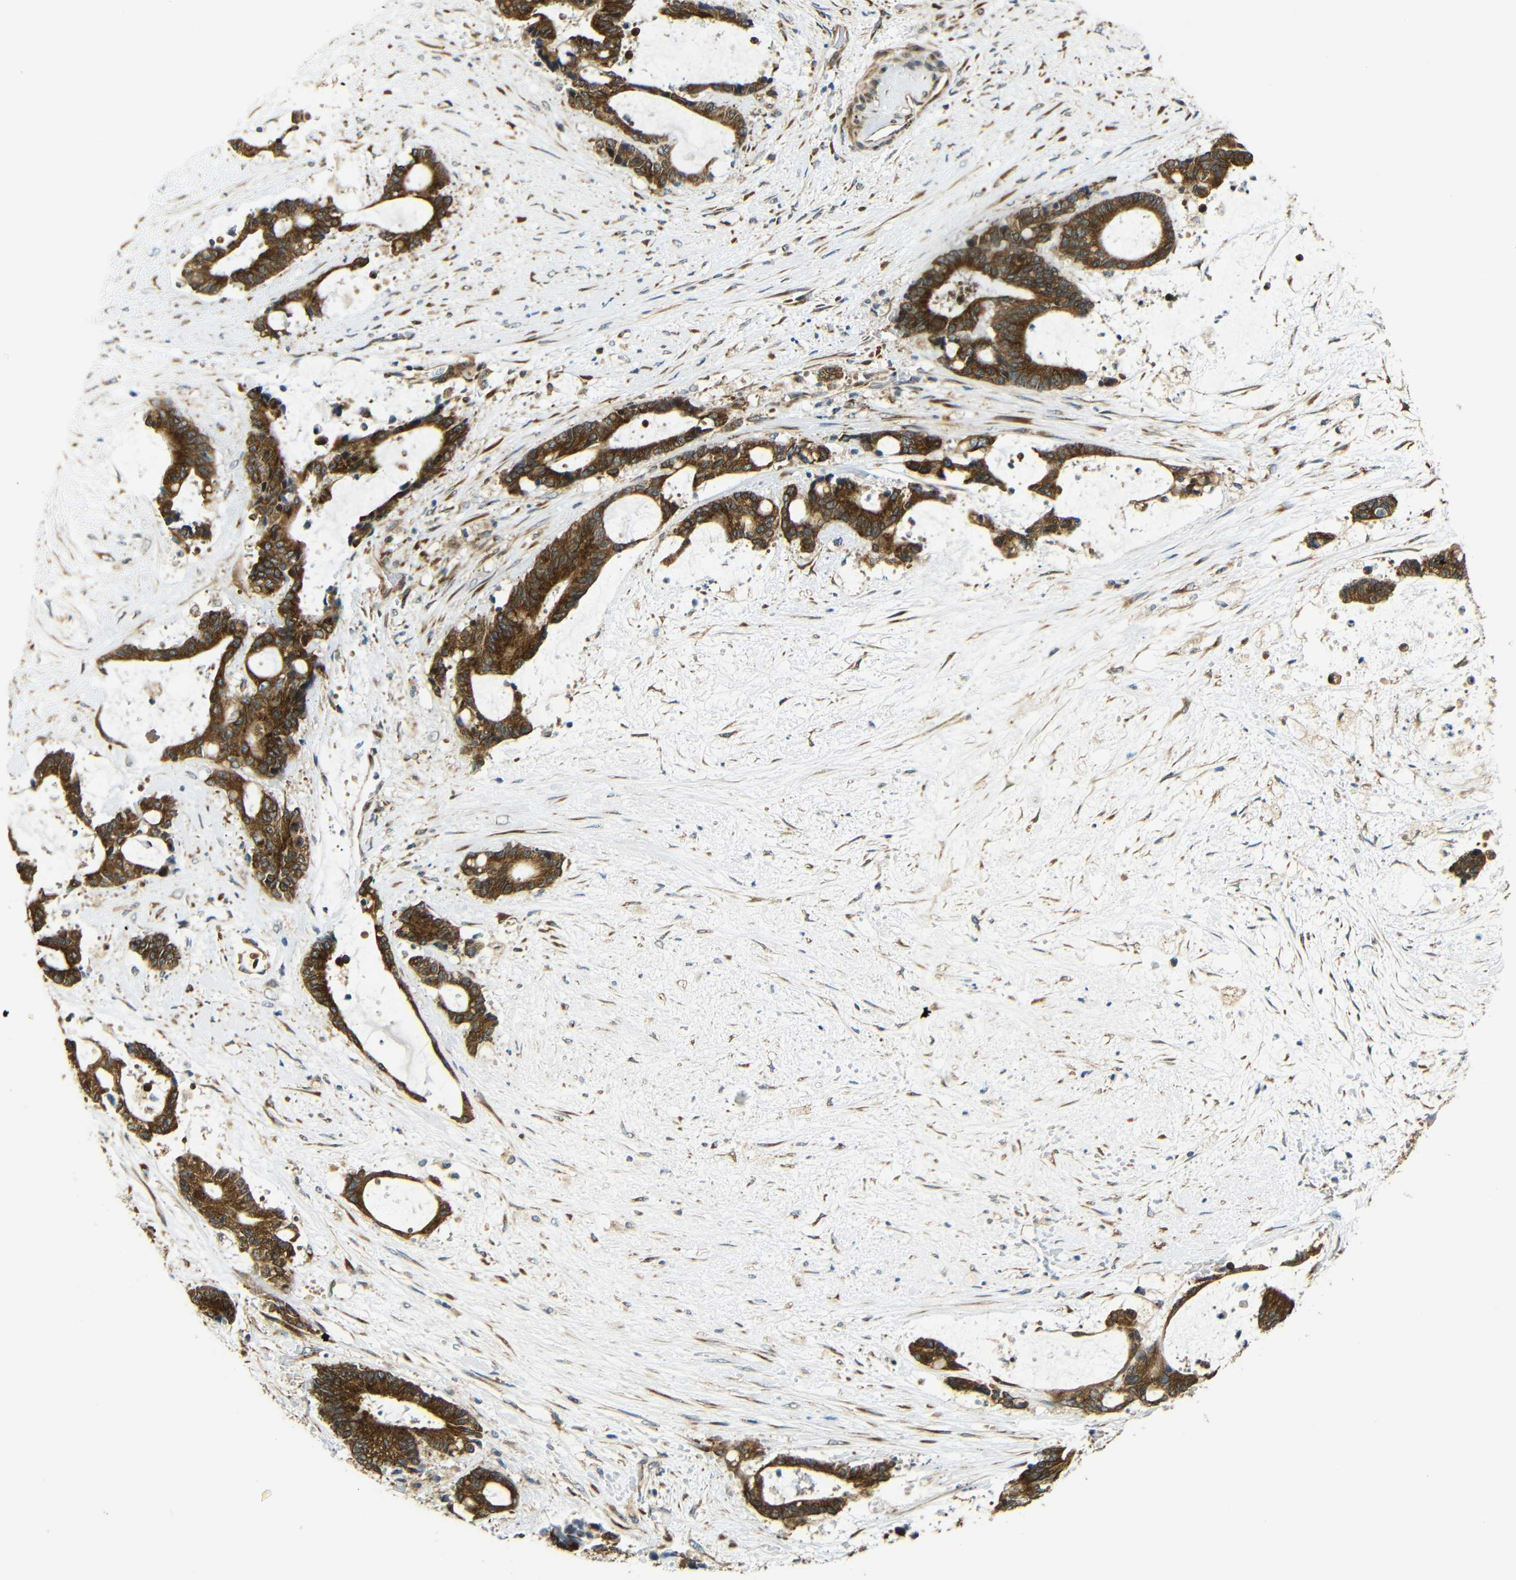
{"staining": {"intensity": "strong", "quantity": ">75%", "location": "cytoplasmic/membranous"}, "tissue": "liver cancer", "cell_type": "Tumor cells", "image_type": "cancer", "snomed": [{"axis": "morphology", "description": "Normal tissue, NOS"}, {"axis": "morphology", "description": "Cholangiocarcinoma"}, {"axis": "topography", "description": "Liver"}, {"axis": "topography", "description": "Peripheral nerve tissue"}], "caption": "Immunohistochemical staining of liver cholangiocarcinoma demonstrates high levels of strong cytoplasmic/membranous positivity in about >75% of tumor cells. (brown staining indicates protein expression, while blue staining denotes nuclei).", "gene": "VAPB", "patient": {"sex": "female", "age": 73}}